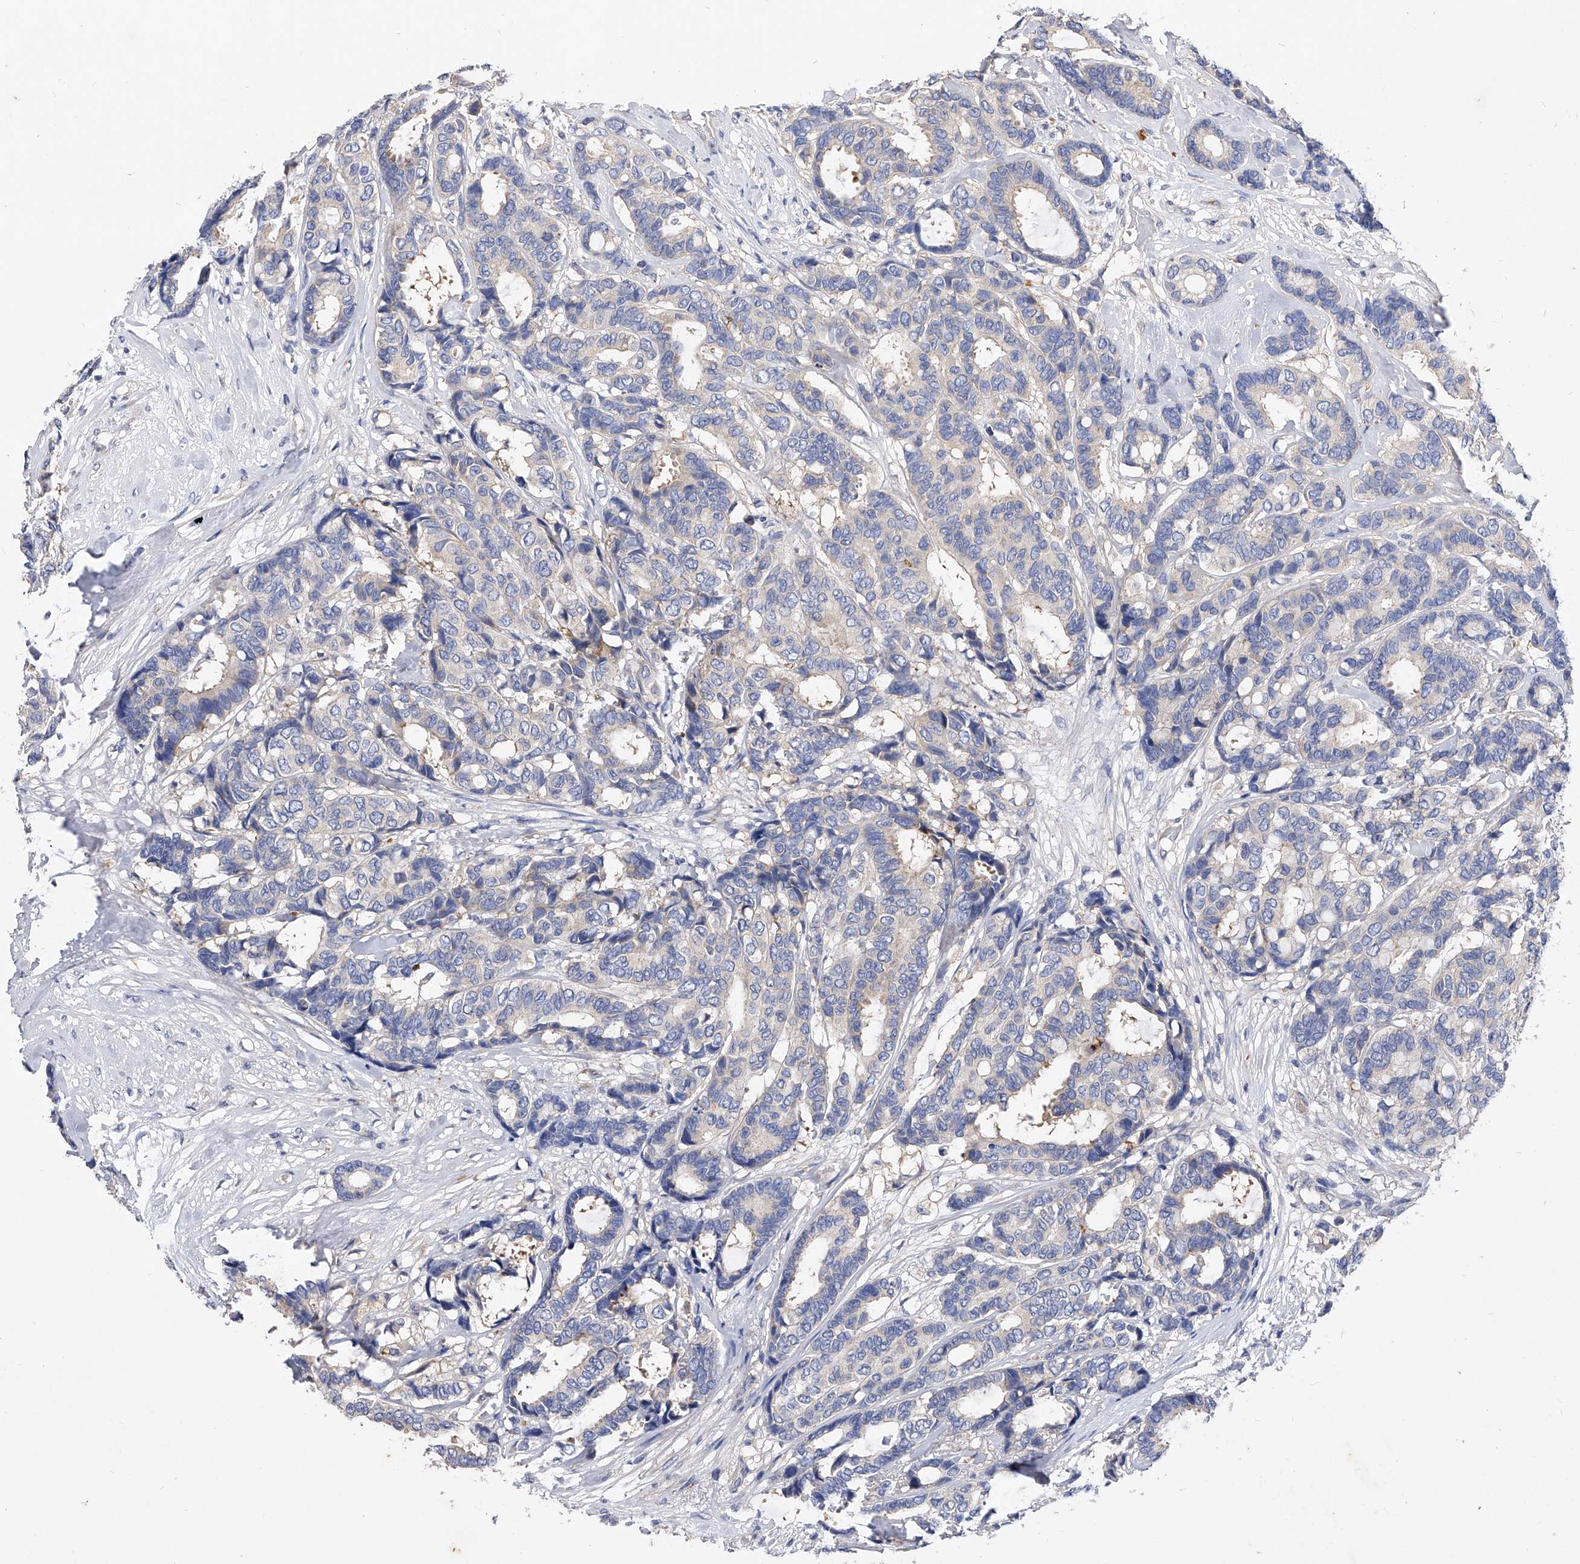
{"staining": {"intensity": "negative", "quantity": "none", "location": "none"}, "tissue": "breast cancer", "cell_type": "Tumor cells", "image_type": "cancer", "snomed": [{"axis": "morphology", "description": "Duct carcinoma"}, {"axis": "topography", "description": "Breast"}], "caption": "There is no significant expression in tumor cells of breast cancer.", "gene": "PPP5C", "patient": {"sex": "female", "age": 87}}